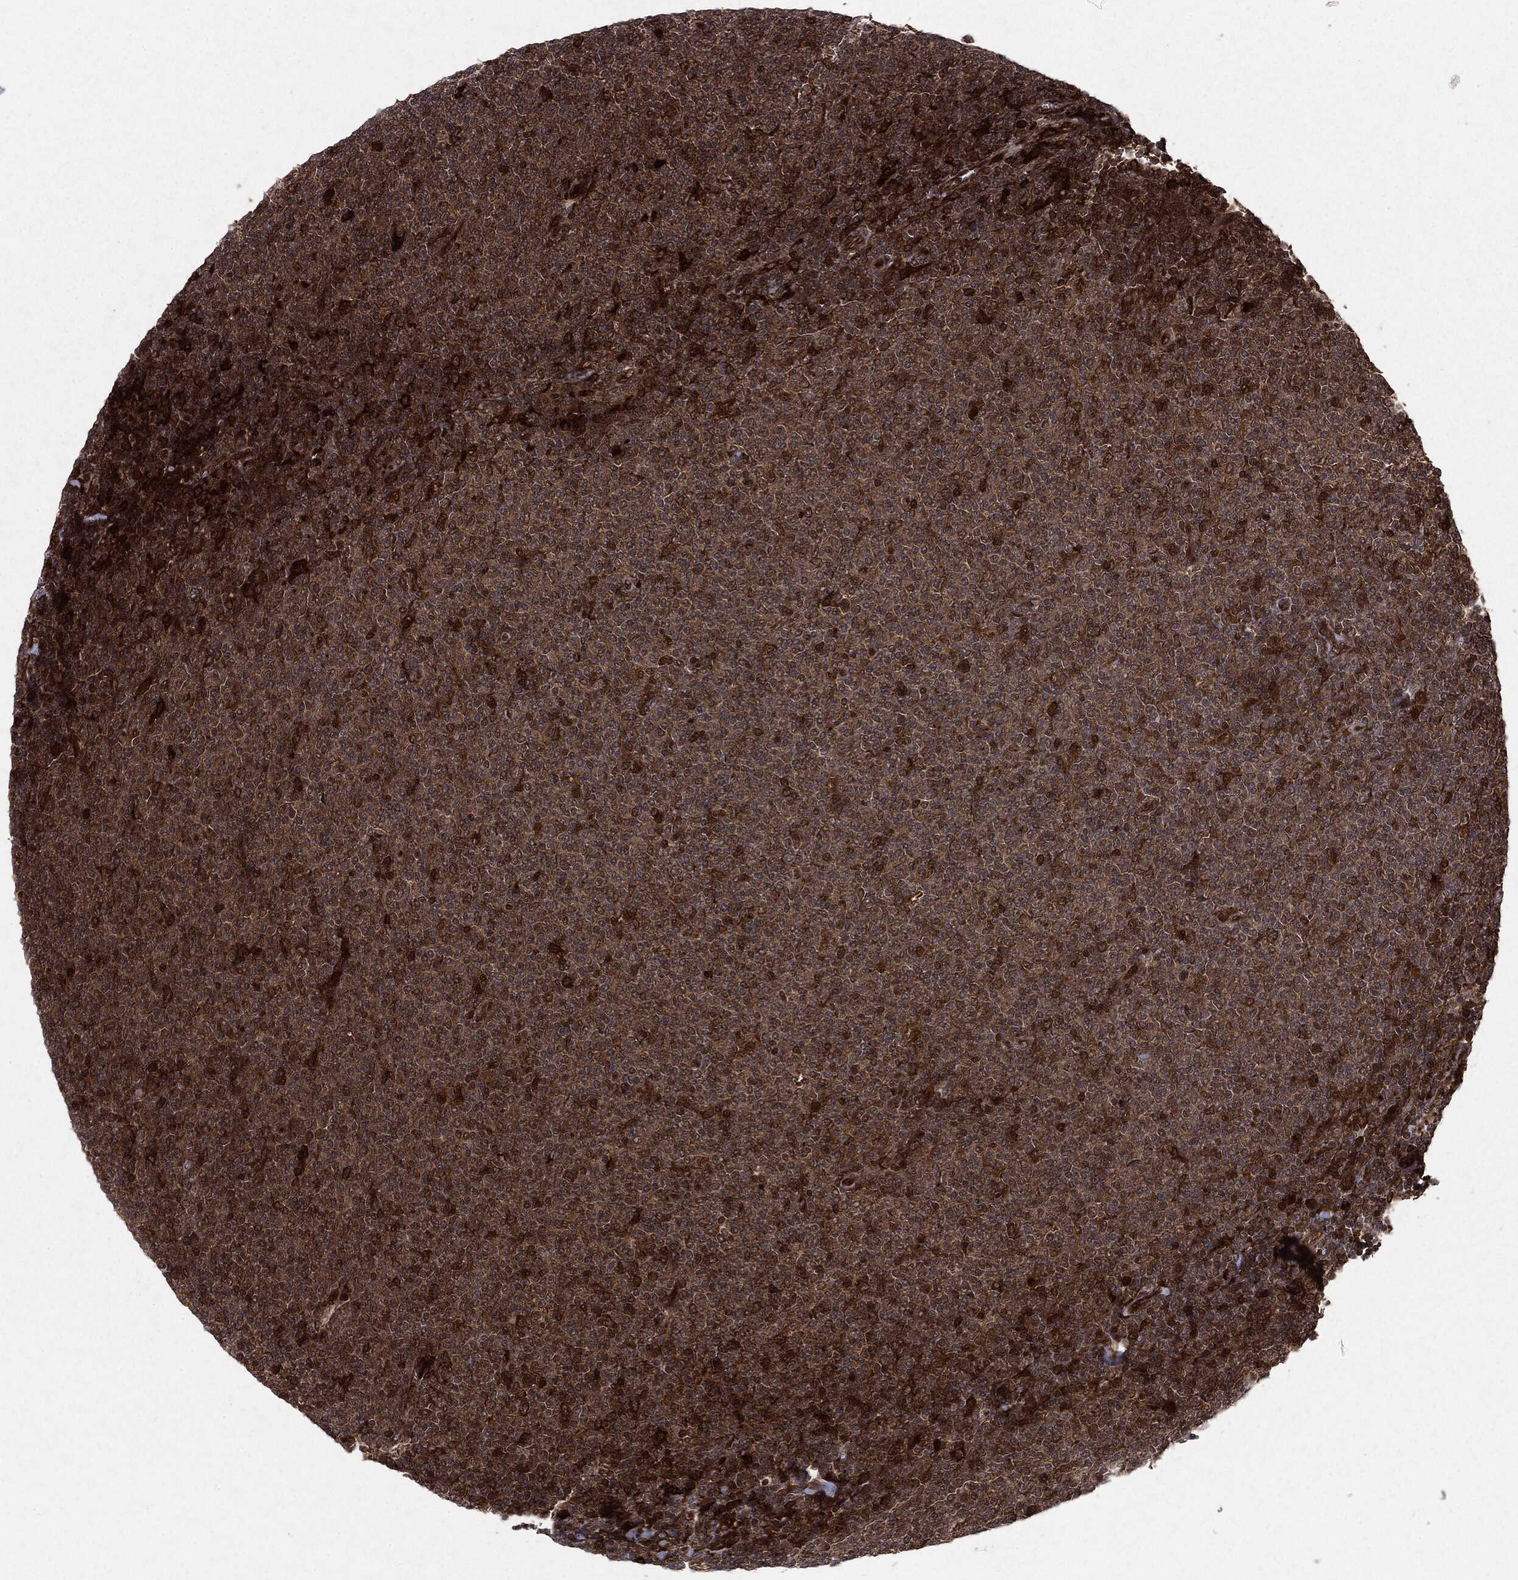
{"staining": {"intensity": "moderate", "quantity": ">75%", "location": "cytoplasmic/membranous"}, "tissue": "lymphoma", "cell_type": "Tumor cells", "image_type": "cancer", "snomed": [{"axis": "morphology", "description": "Malignant lymphoma, non-Hodgkin's type, Low grade"}, {"axis": "topography", "description": "Lymph node"}], "caption": "Lymphoma stained with immunohistochemistry (IHC) exhibits moderate cytoplasmic/membranous expression in approximately >75% of tumor cells. (Brightfield microscopy of DAB IHC at high magnification).", "gene": "OTUB1", "patient": {"sex": "male", "age": 52}}